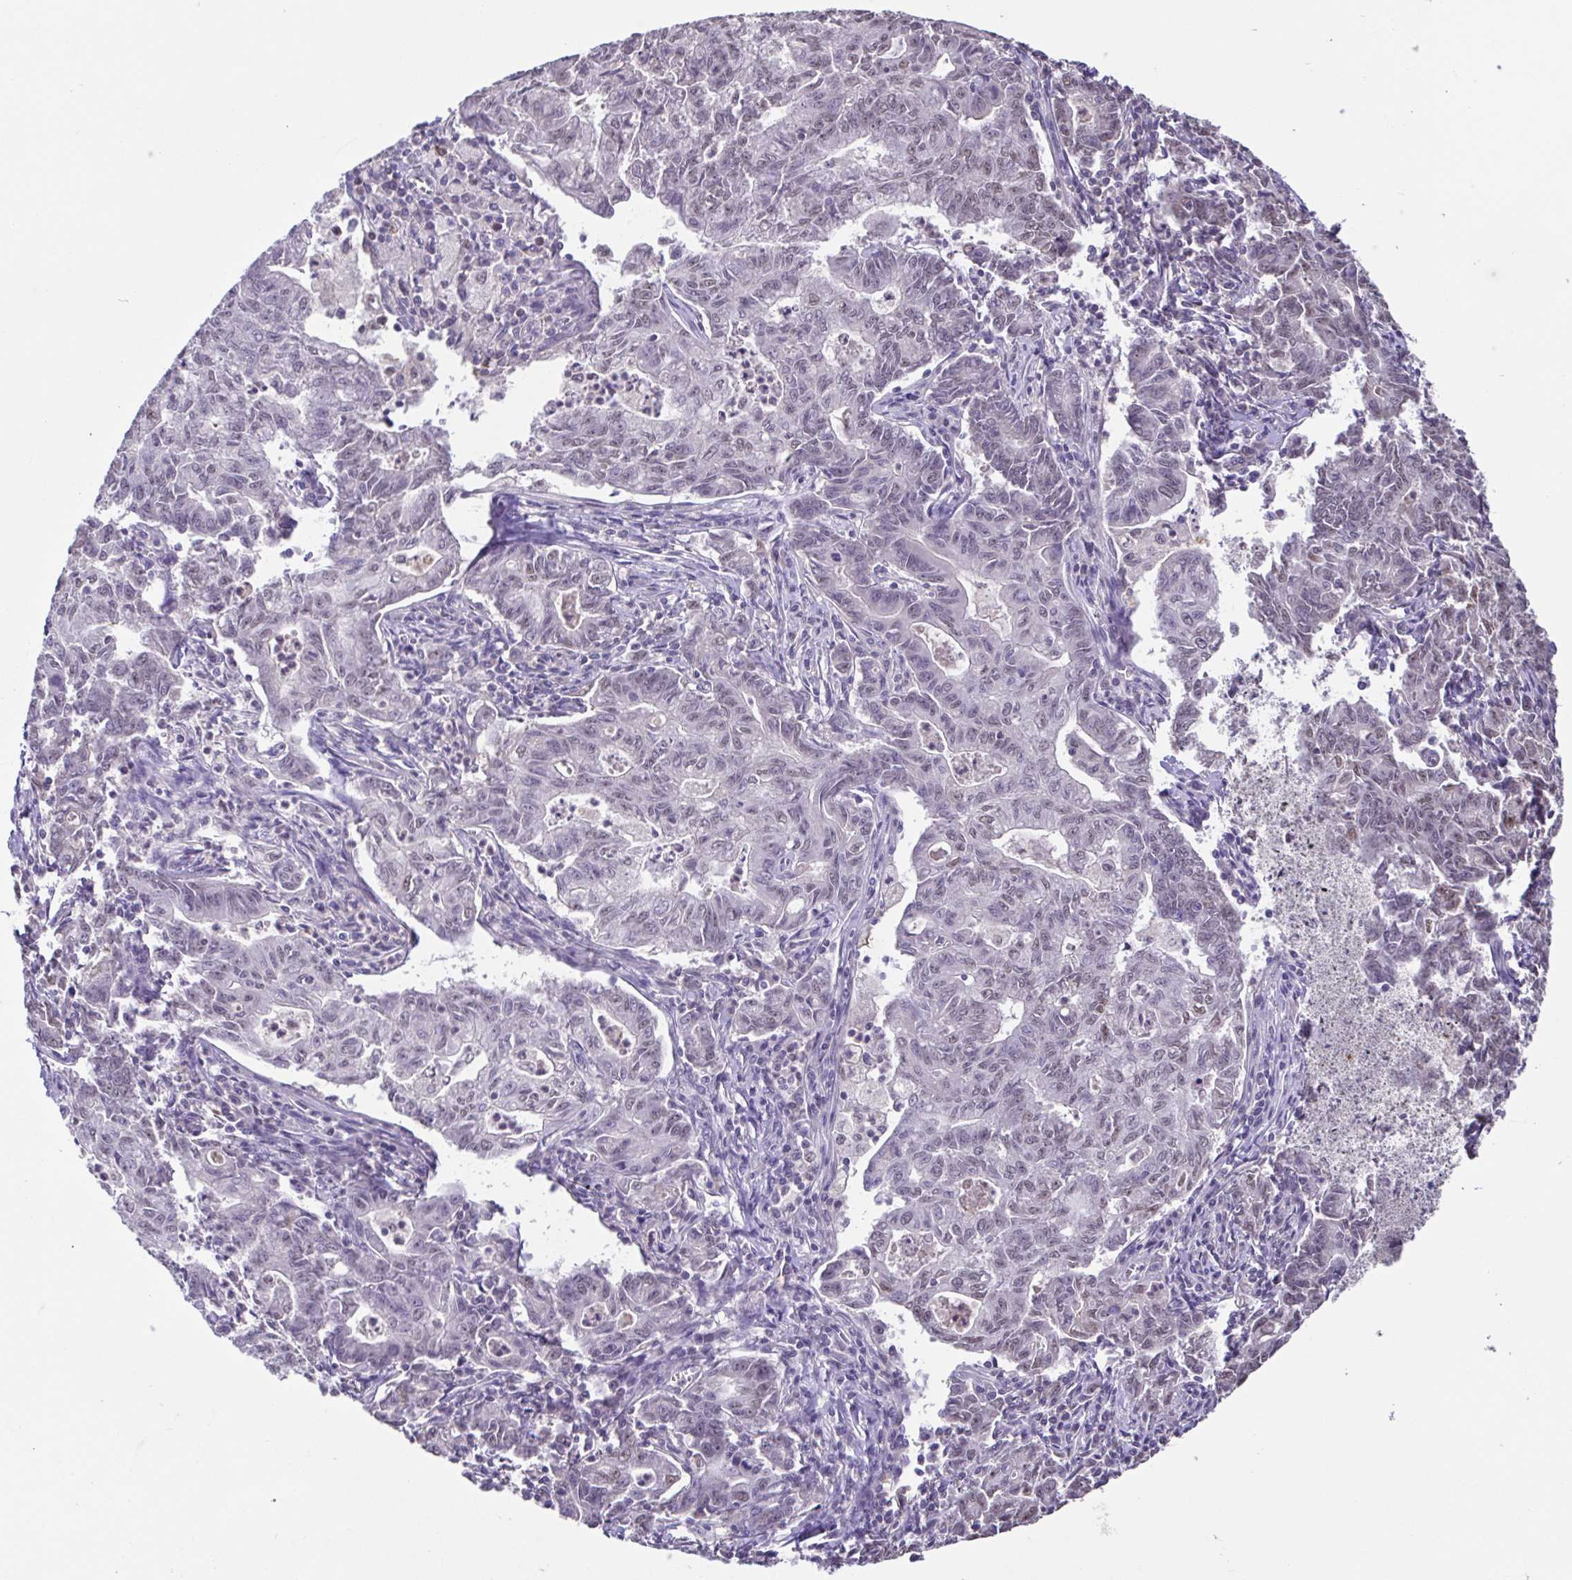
{"staining": {"intensity": "weak", "quantity": "<25%", "location": "nuclear"}, "tissue": "stomach cancer", "cell_type": "Tumor cells", "image_type": "cancer", "snomed": [{"axis": "morphology", "description": "Adenocarcinoma, NOS"}, {"axis": "topography", "description": "Stomach, upper"}], "caption": "Protein analysis of adenocarcinoma (stomach) displays no significant positivity in tumor cells. (DAB (3,3'-diaminobenzidine) immunohistochemistry visualized using brightfield microscopy, high magnification).", "gene": "ACTRT3", "patient": {"sex": "female", "age": 79}}